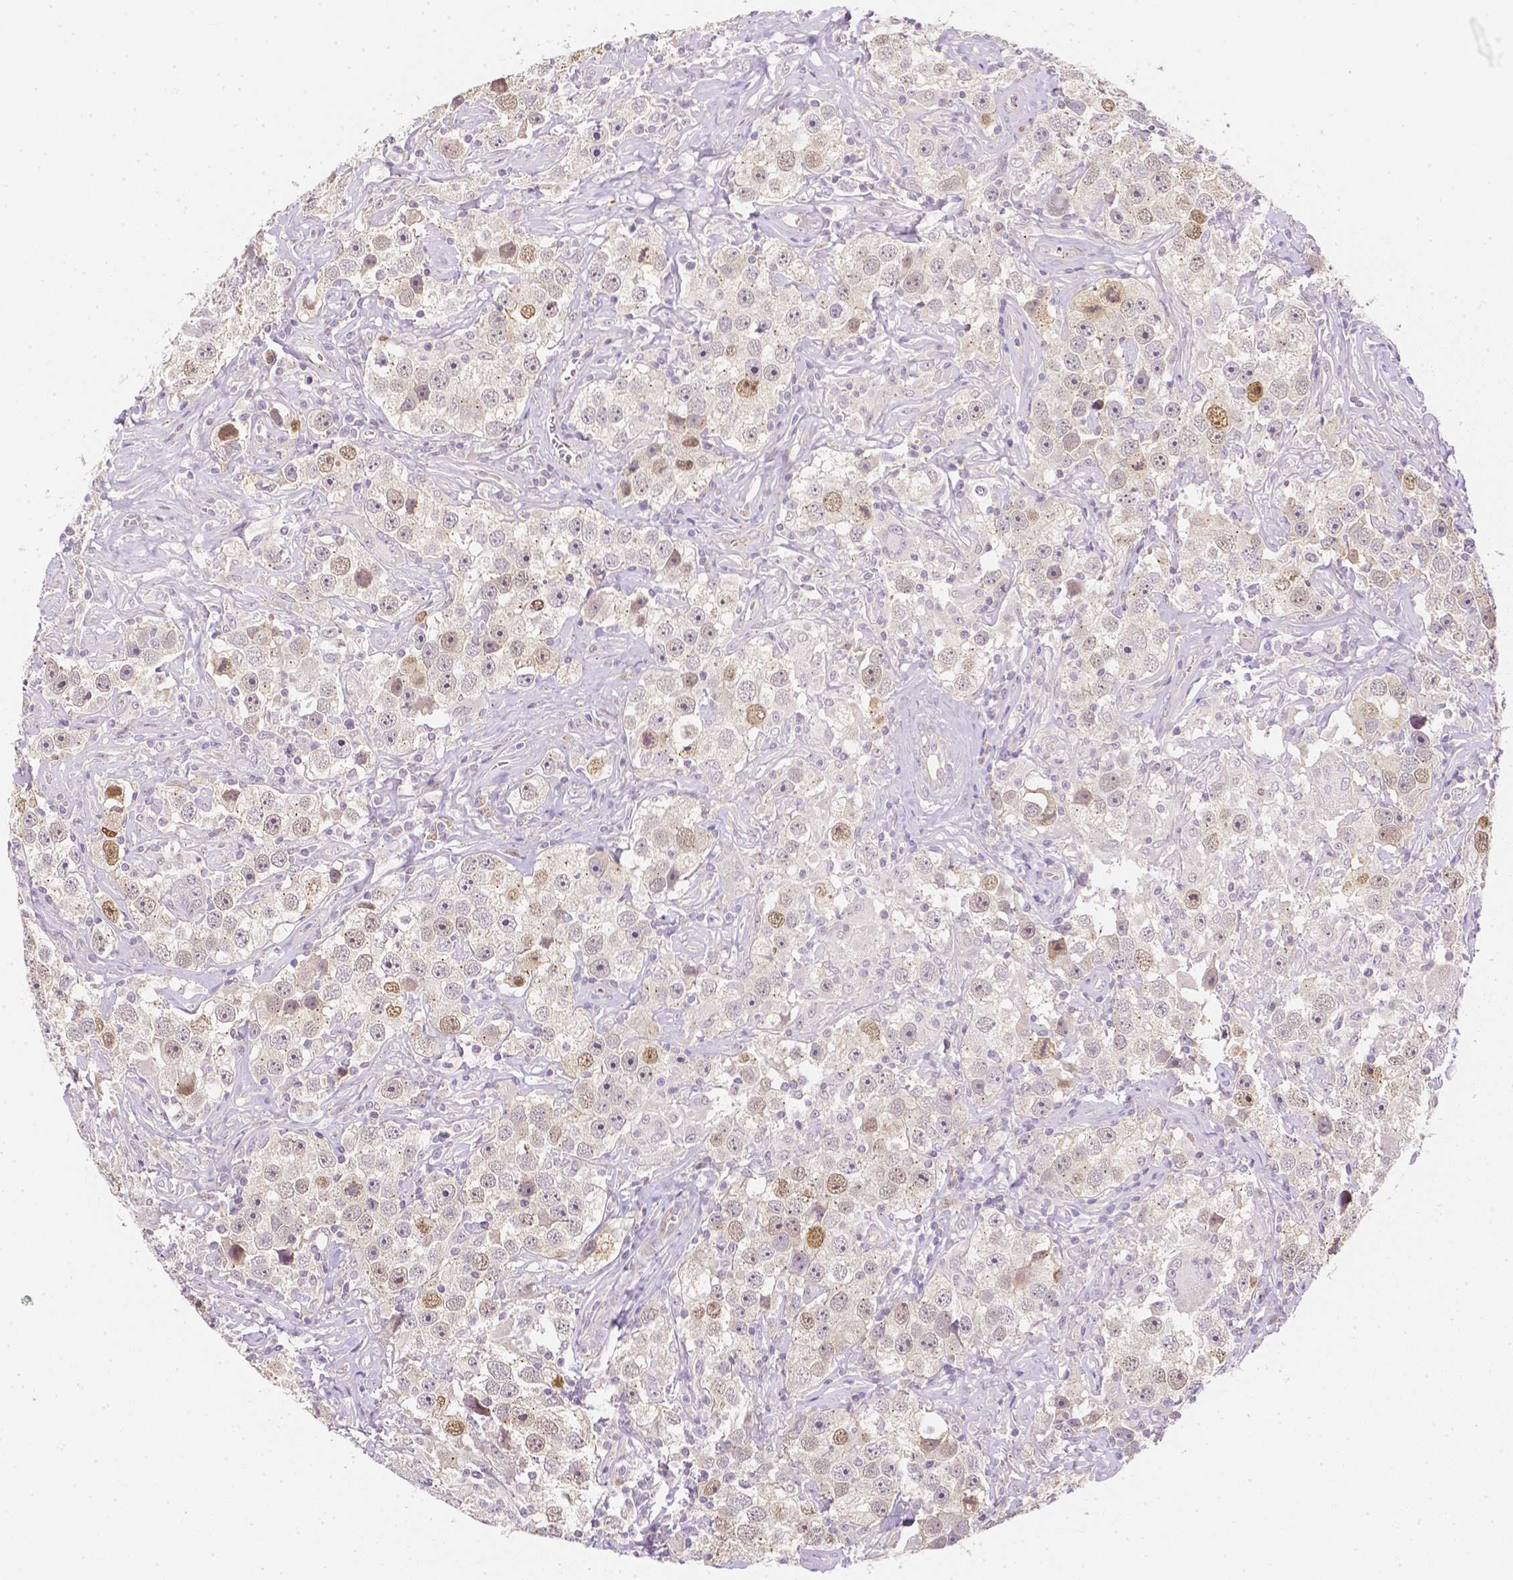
{"staining": {"intensity": "weak", "quantity": "<25%", "location": "nuclear"}, "tissue": "testis cancer", "cell_type": "Tumor cells", "image_type": "cancer", "snomed": [{"axis": "morphology", "description": "Seminoma, NOS"}, {"axis": "topography", "description": "Testis"}], "caption": "High magnification brightfield microscopy of seminoma (testis) stained with DAB (brown) and counterstained with hematoxylin (blue): tumor cells show no significant expression.", "gene": "C10orf67", "patient": {"sex": "male", "age": 49}}